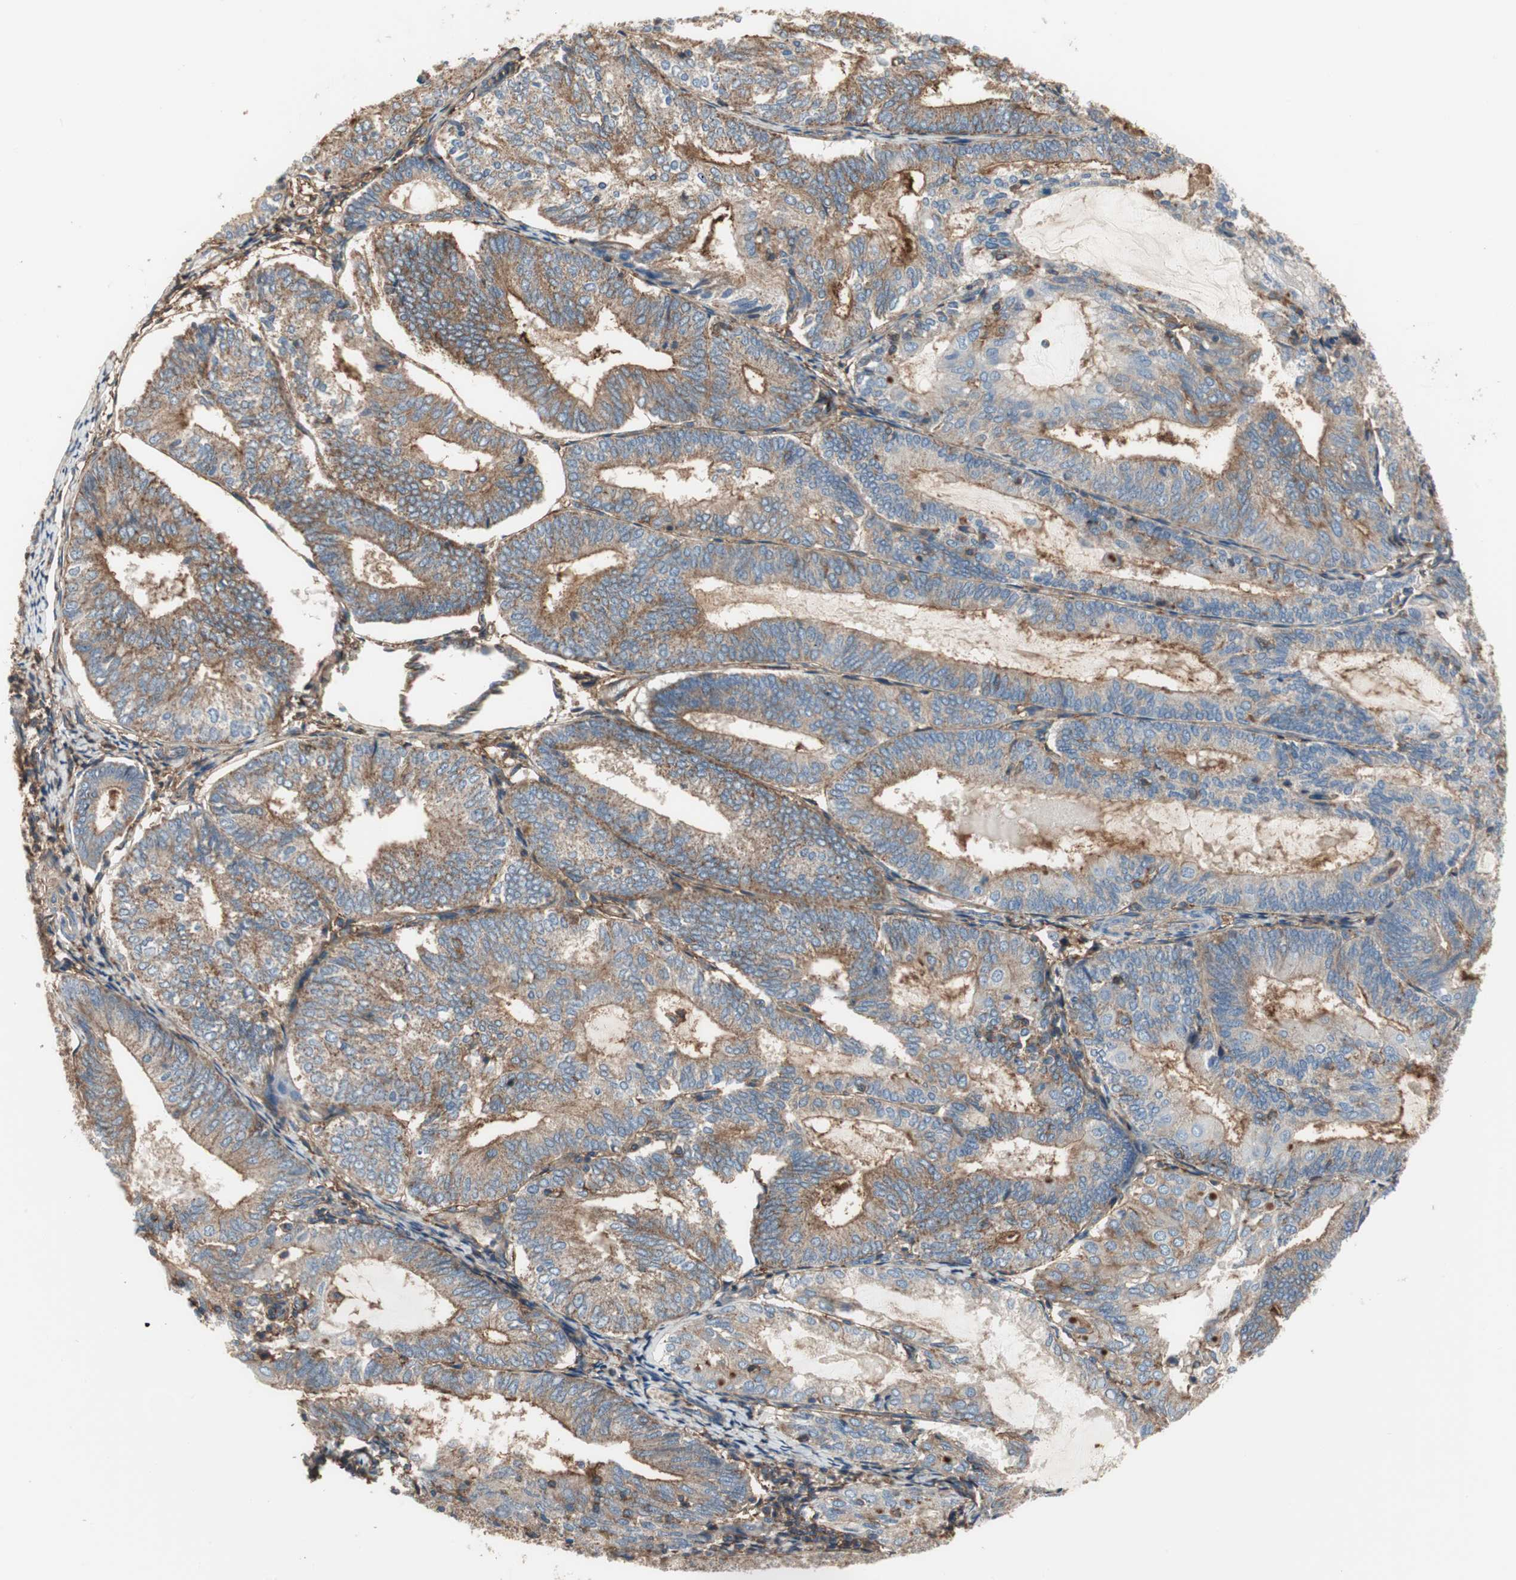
{"staining": {"intensity": "moderate", "quantity": ">75%", "location": "cytoplasmic/membranous"}, "tissue": "endometrial cancer", "cell_type": "Tumor cells", "image_type": "cancer", "snomed": [{"axis": "morphology", "description": "Adenocarcinoma, NOS"}, {"axis": "topography", "description": "Endometrium"}], "caption": "DAB immunohistochemical staining of adenocarcinoma (endometrial) displays moderate cytoplasmic/membranous protein positivity in about >75% of tumor cells. Nuclei are stained in blue.", "gene": "IL1RL1", "patient": {"sex": "female", "age": 81}}